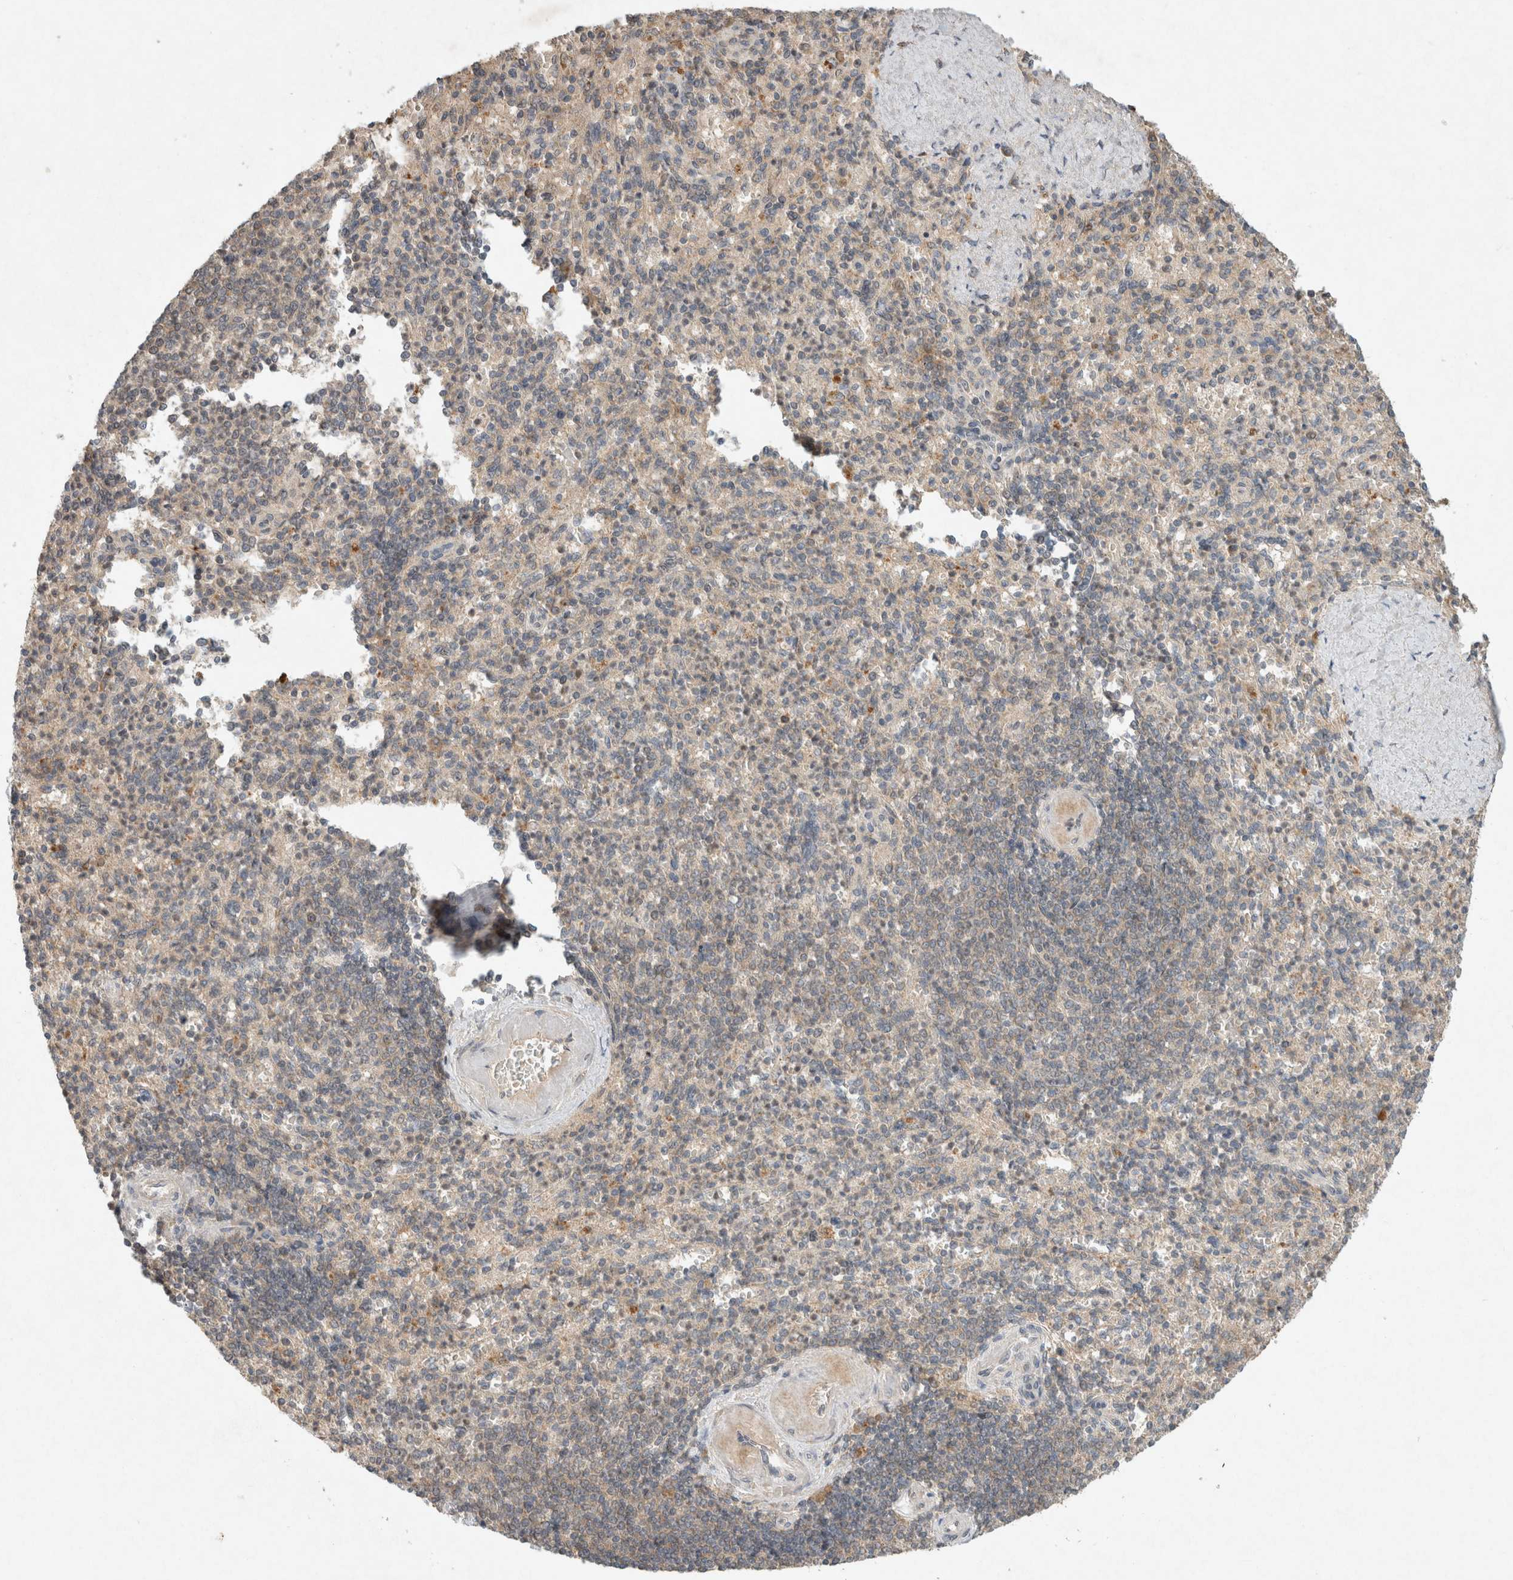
{"staining": {"intensity": "weak", "quantity": "<25%", "location": "cytoplasmic/membranous"}, "tissue": "spleen", "cell_type": "Cells in red pulp", "image_type": "normal", "snomed": [{"axis": "morphology", "description": "Normal tissue, NOS"}, {"axis": "topography", "description": "Spleen"}], "caption": "This histopathology image is of unremarkable spleen stained with immunohistochemistry (IHC) to label a protein in brown with the nuclei are counter-stained blue. There is no staining in cells in red pulp. Nuclei are stained in blue.", "gene": "LOXL2", "patient": {"sex": "female", "age": 74}}